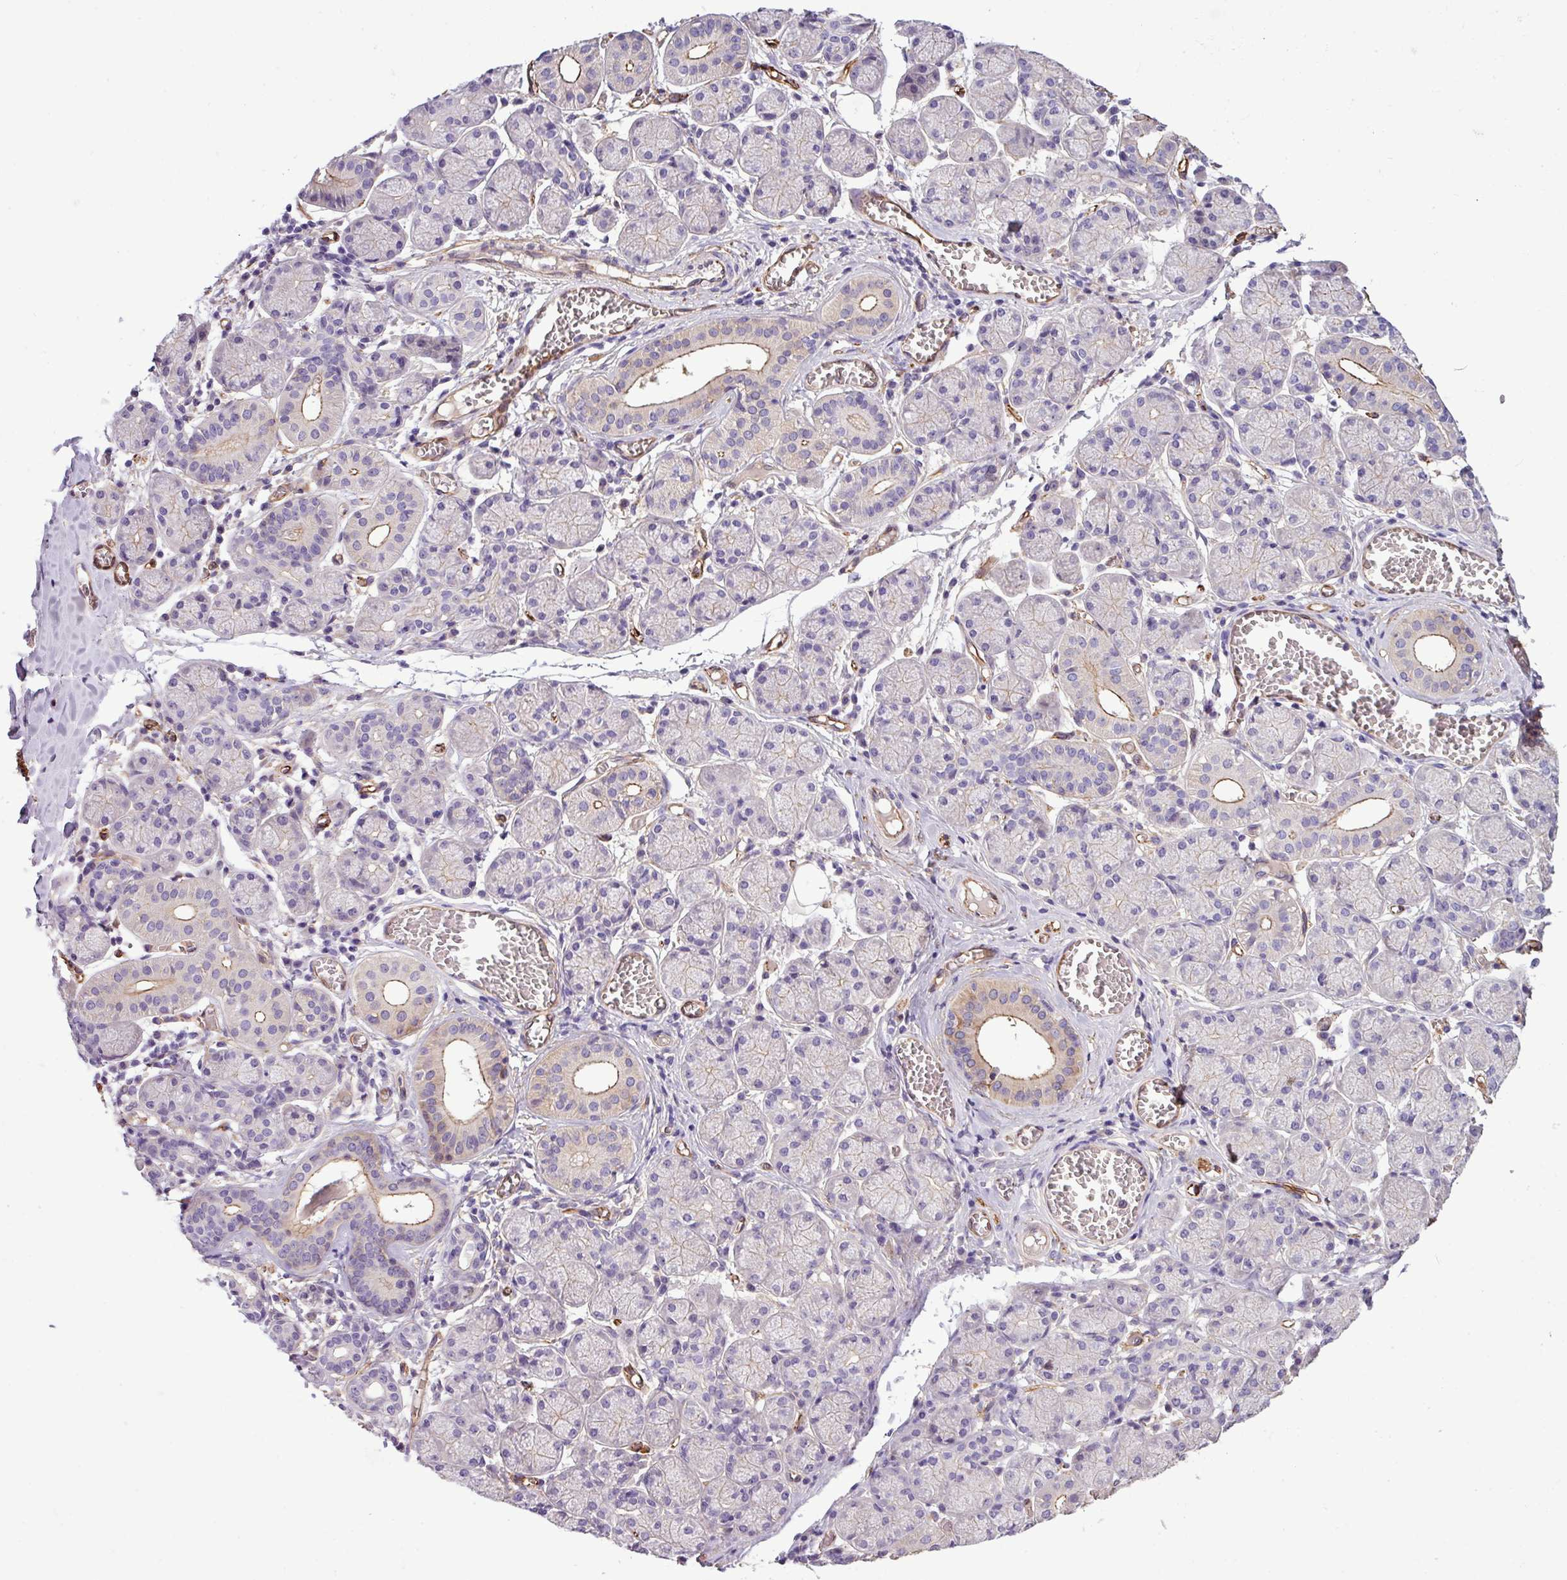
{"staining": {"intensity": "moderate", "quantity": "<25%", "location": "cytoplasmic/membranous"}, "tissue": "salivary gland", "cell_type": "Glandular cells", "image_type": "normal", "snomed": [{"axis": "morphology", "description": "Normal tissue, NOS"}, {"axis": "topography", "description": "Salivary gland"}], "caption": "The immunohistochemical stain shows moderate cytoplasmic/membranous staining in glandular cells of unremarkable salivary gland. The staining was performed using DAB, with brown indicating positive protein expression. Nuclei are stained blue with hematoxylin.", "gene": "PARD6A", "patient": {"sex": "female", "age": 24}}